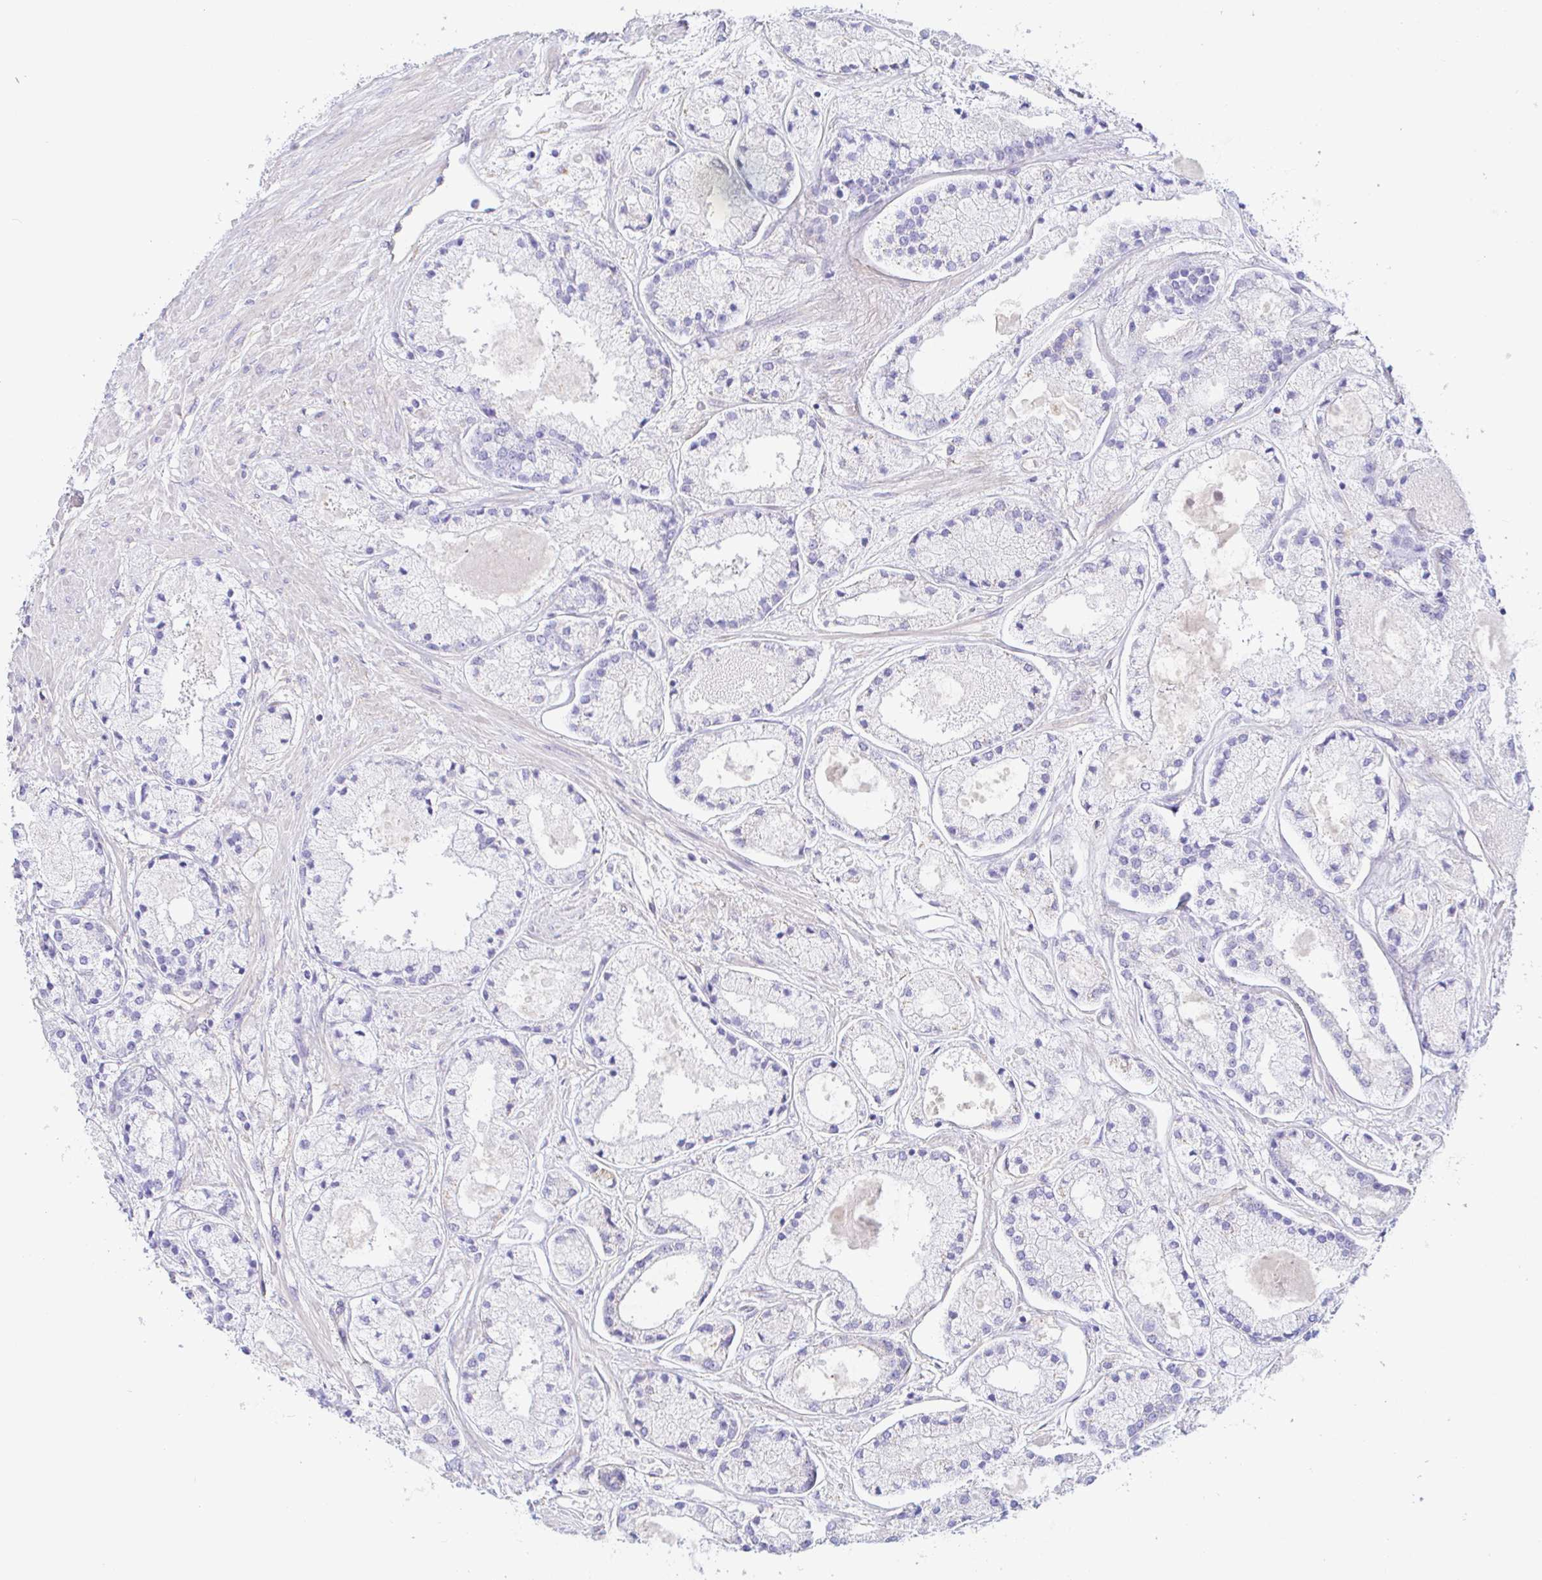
{"staining": {"intensity": "negative", "quantity": "none", "location": "none"}, "tissue": "prostate cancer", "cell_type": "Tumor cells", "image_type": "cancer", "snomed": [{"axis": "morphology", "description": "Adenocarcinoma, High grade"}, {"axis": "topography", "description": "Prostate"}], "caption": "Adenocarcinoma (high-grade) (prostate) was stained to show a protein in brown. There is no significant expression in tumor cells. (DAB (3,3'-diaminobenzidine) IHC with hematoxylin counter stain).", "gene": "ARL4D", "patient": {"sex": "male", "age": 67}}